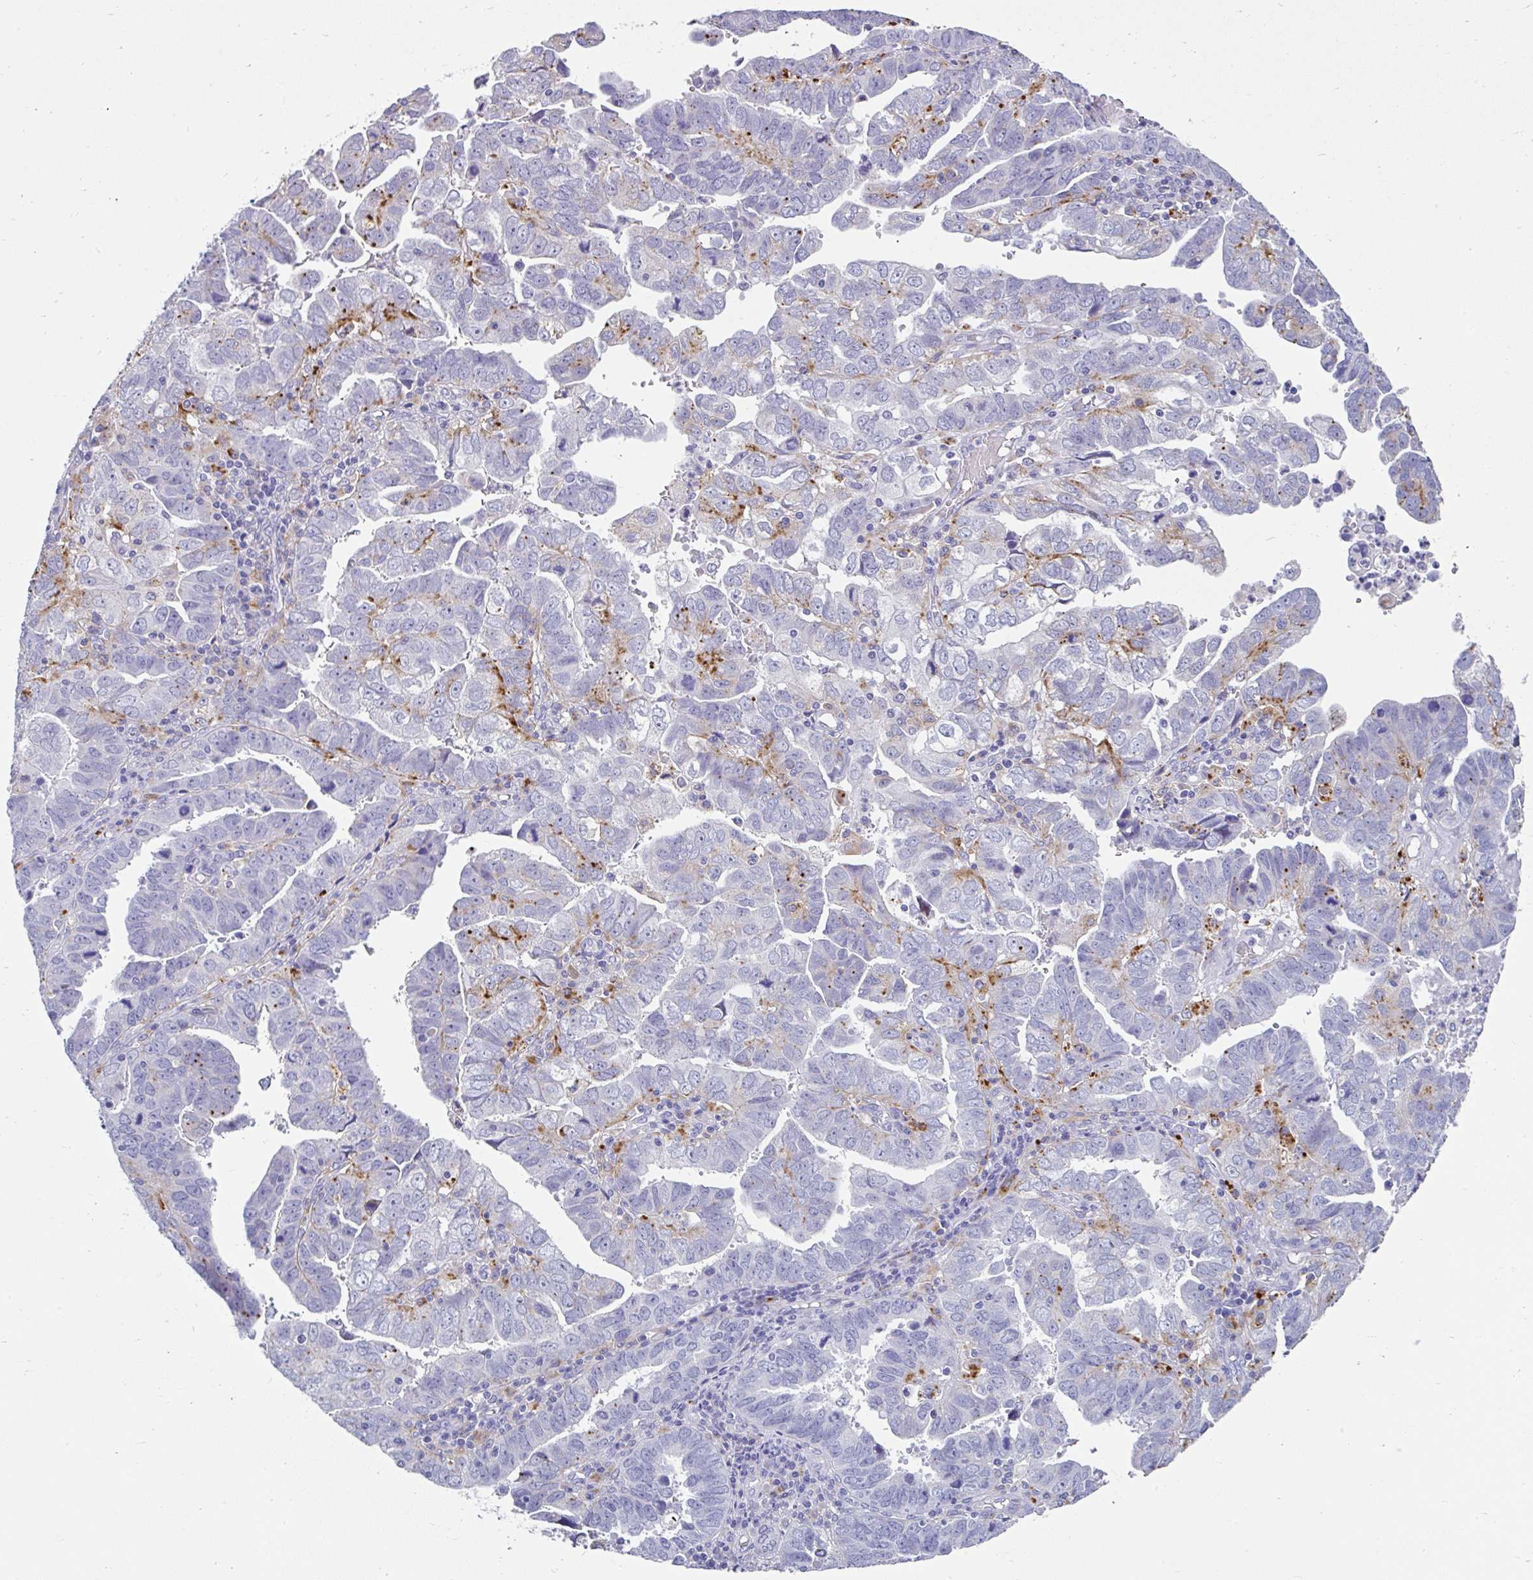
{"staining": {"intensity": "moderate", "quantity": "<25%", "location": "cytoplasmic/membranous"}, "tissue": "endometrial cancer", "cell_type": "Tumor cells", "image_type": "cancer", "snomed": [{"axis": "morphology", "description": "Adenocarcinoma, NOS"}, {"axis": "topography", "description": "Uterus"}], "caption": "Human adenocarcinoma (endometrial) stained for a protein (brown) exhibits moderate cytoplasmic/membranous positive expression in approximately <25% of tumor cells.", "gene": "ZNF33A", "patient": {"sex": "female", "age": 62}}